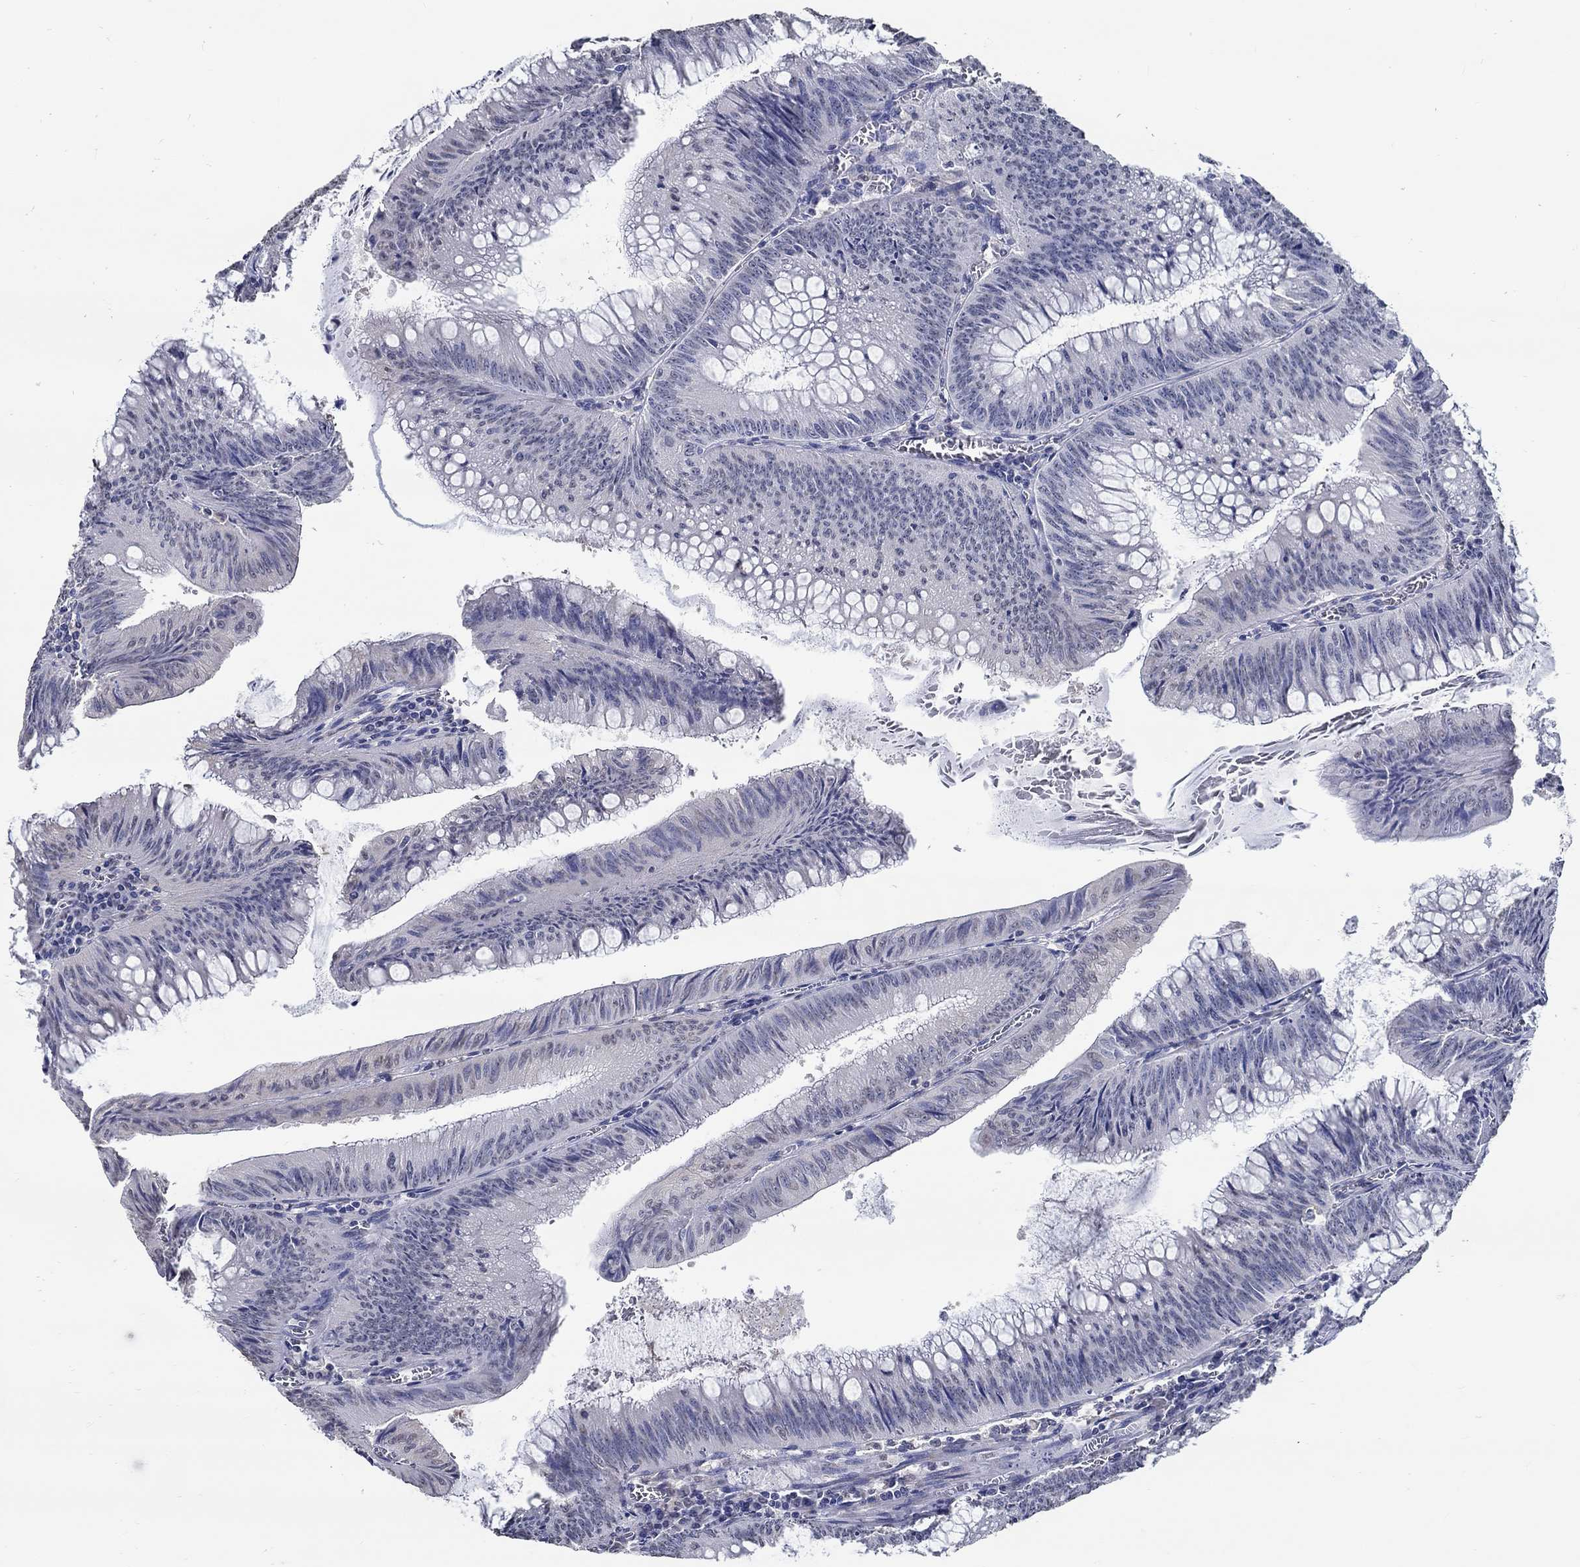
{"staining": {"intensity": "negative", "quantity": "none", "location": "none"}, "tissue": "colorectal cancer", "cell_type": "Tumor cells", "image_type": "cancer", "snomed": [{"axis": "morphology", "description": "Adenocarcinoma, NOS"}, {"axis": "topography", "description": "Rectum"}], "caption": "High power microscopy image of an immunohistochemistry (IHC) micrograph of colorectal adenocarcinoma, revealing no significant expression in tumor cells.", "gene": "PDE1B", "patient": {"sex": "female", "age": 72}}